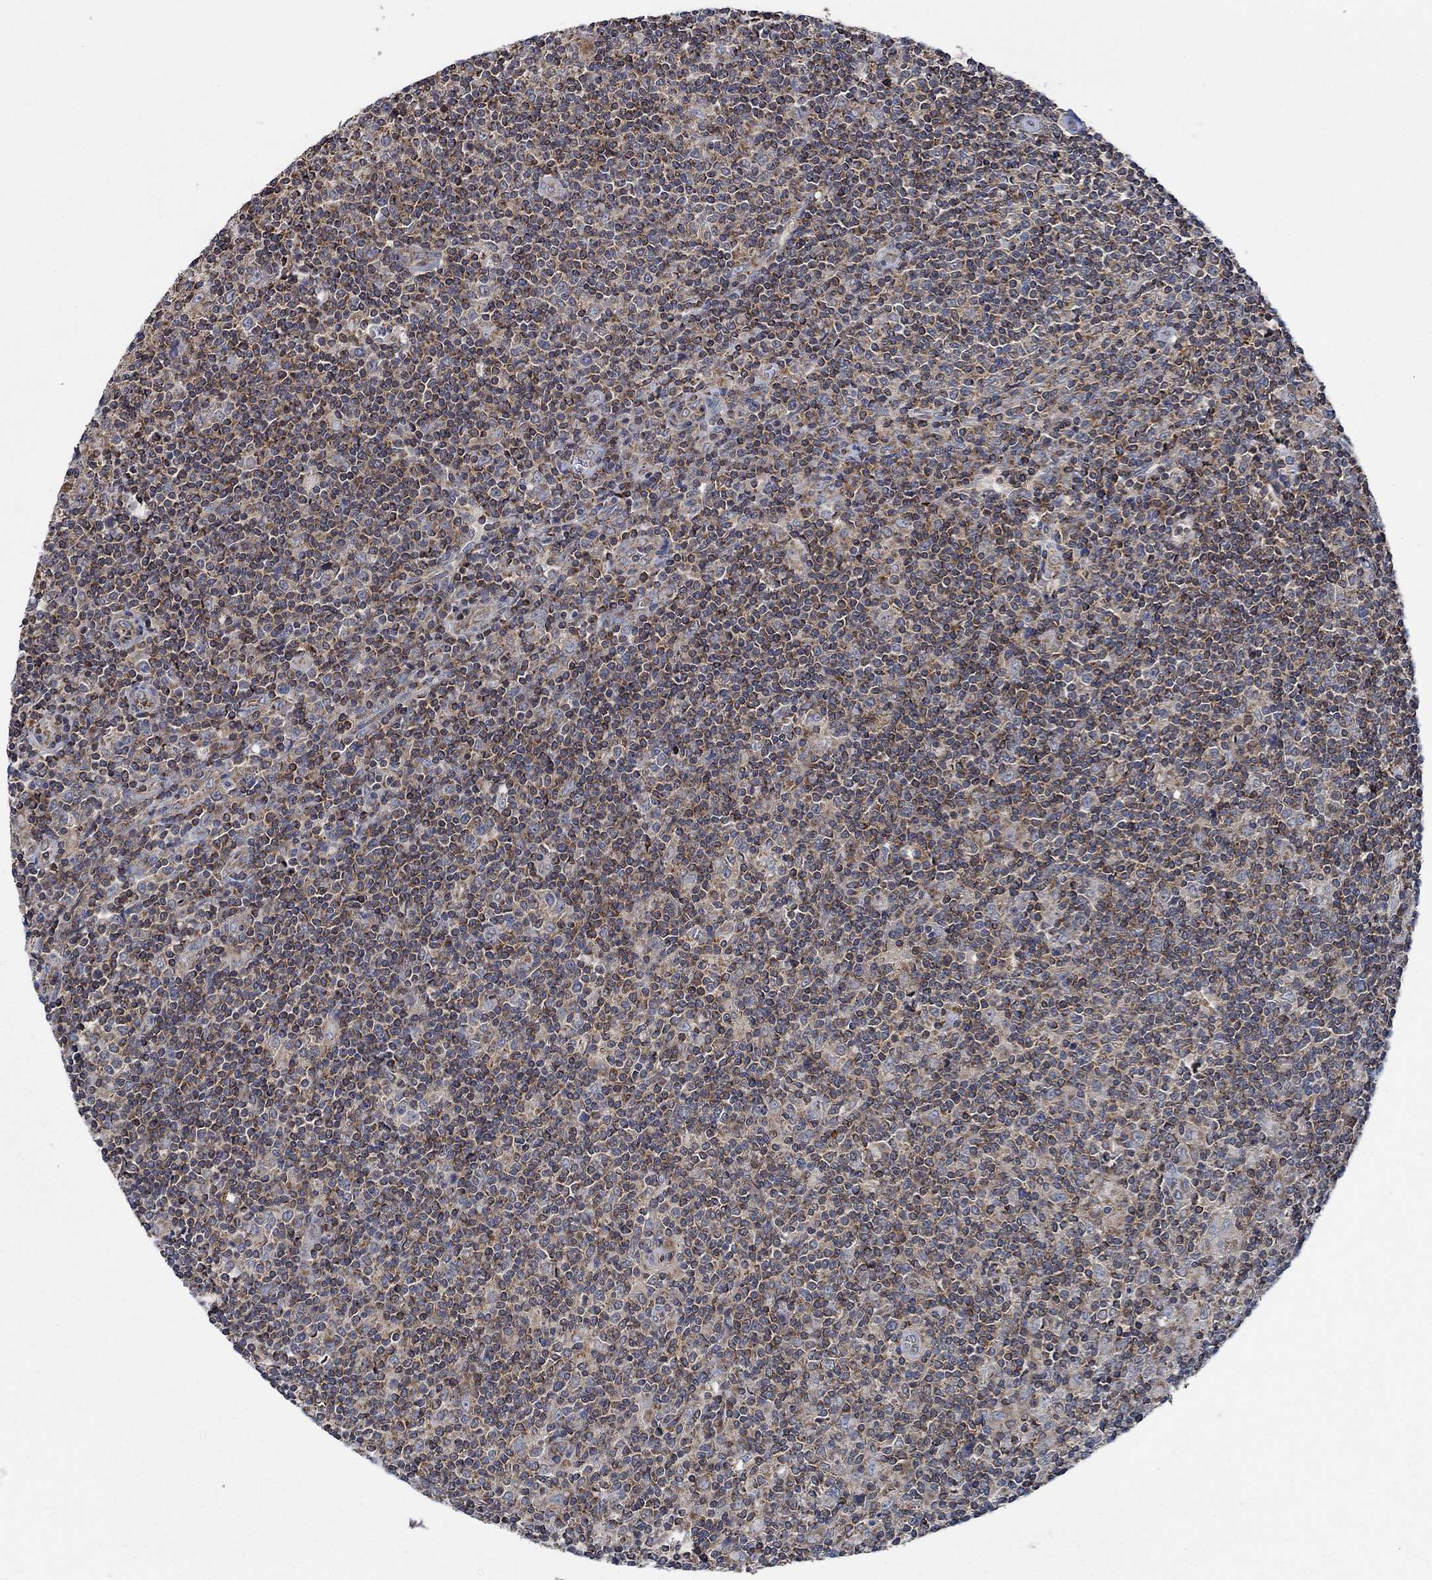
{"staining": {"intensity": "weak", "quantity": ">75%", "location": "cytoplasmic/membranous"}, "tissue": "lymphoma", "cell_type": "Tumor cells", "image_type": "cancer", "snomed": [{"axis": "morphology", "description": "Hodgkin's disease, NOS"}, {"axis": "topography", "description": "Lymph node"}], "caption": "Human Hodgkin's disease stained with a protein marker exhibits weak staining in tumor cells.", "gene": "STXBP6", "patient": {"sex": "male", "age": 40}}